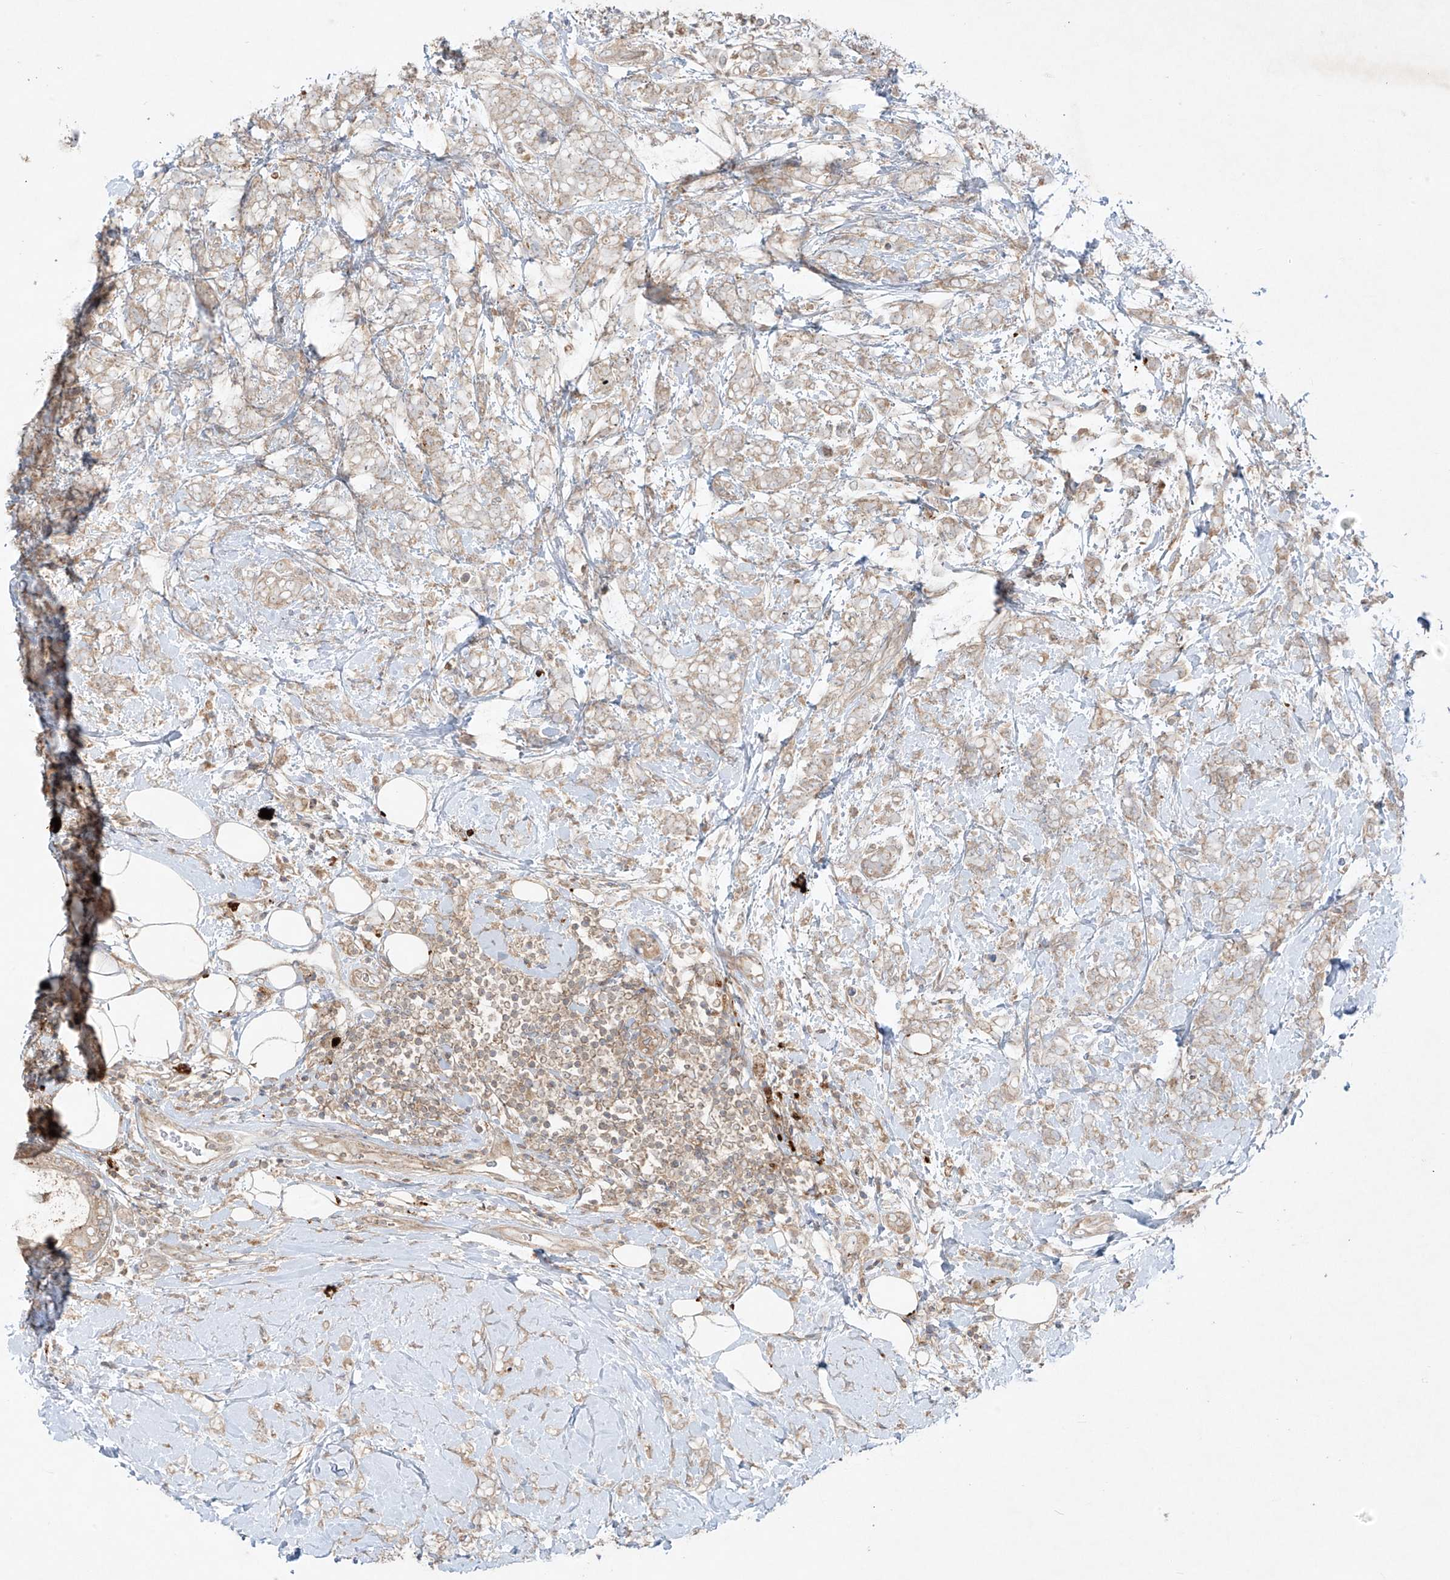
{"staining": {"intensity": "weak", "quantity": "25%-75%", "location": "cytoplasmic/membranous"}, "tissue": "breast cancer", "cell_type": "Tumor cells", "image_type": "cancer", "snomed": [{"axis": "morphology", "description": "Lobular carcinoma"}, {"axis": "topography", "description": "Breast"}], "caption": "Breast cancer (lobular carcinoma) was stained to show a protein in brown. There is low levels of weak cytoplasmic/membranous expression in approximately 25%-75% of tumor cells. The staining was performed using DAB to visualize the protein expression in brown, while the nuclei were stained in blue with hematoxylin (Magnification: 20x).", "gene": "LDAH", "patient": {"sex": "female", "age": 58}}